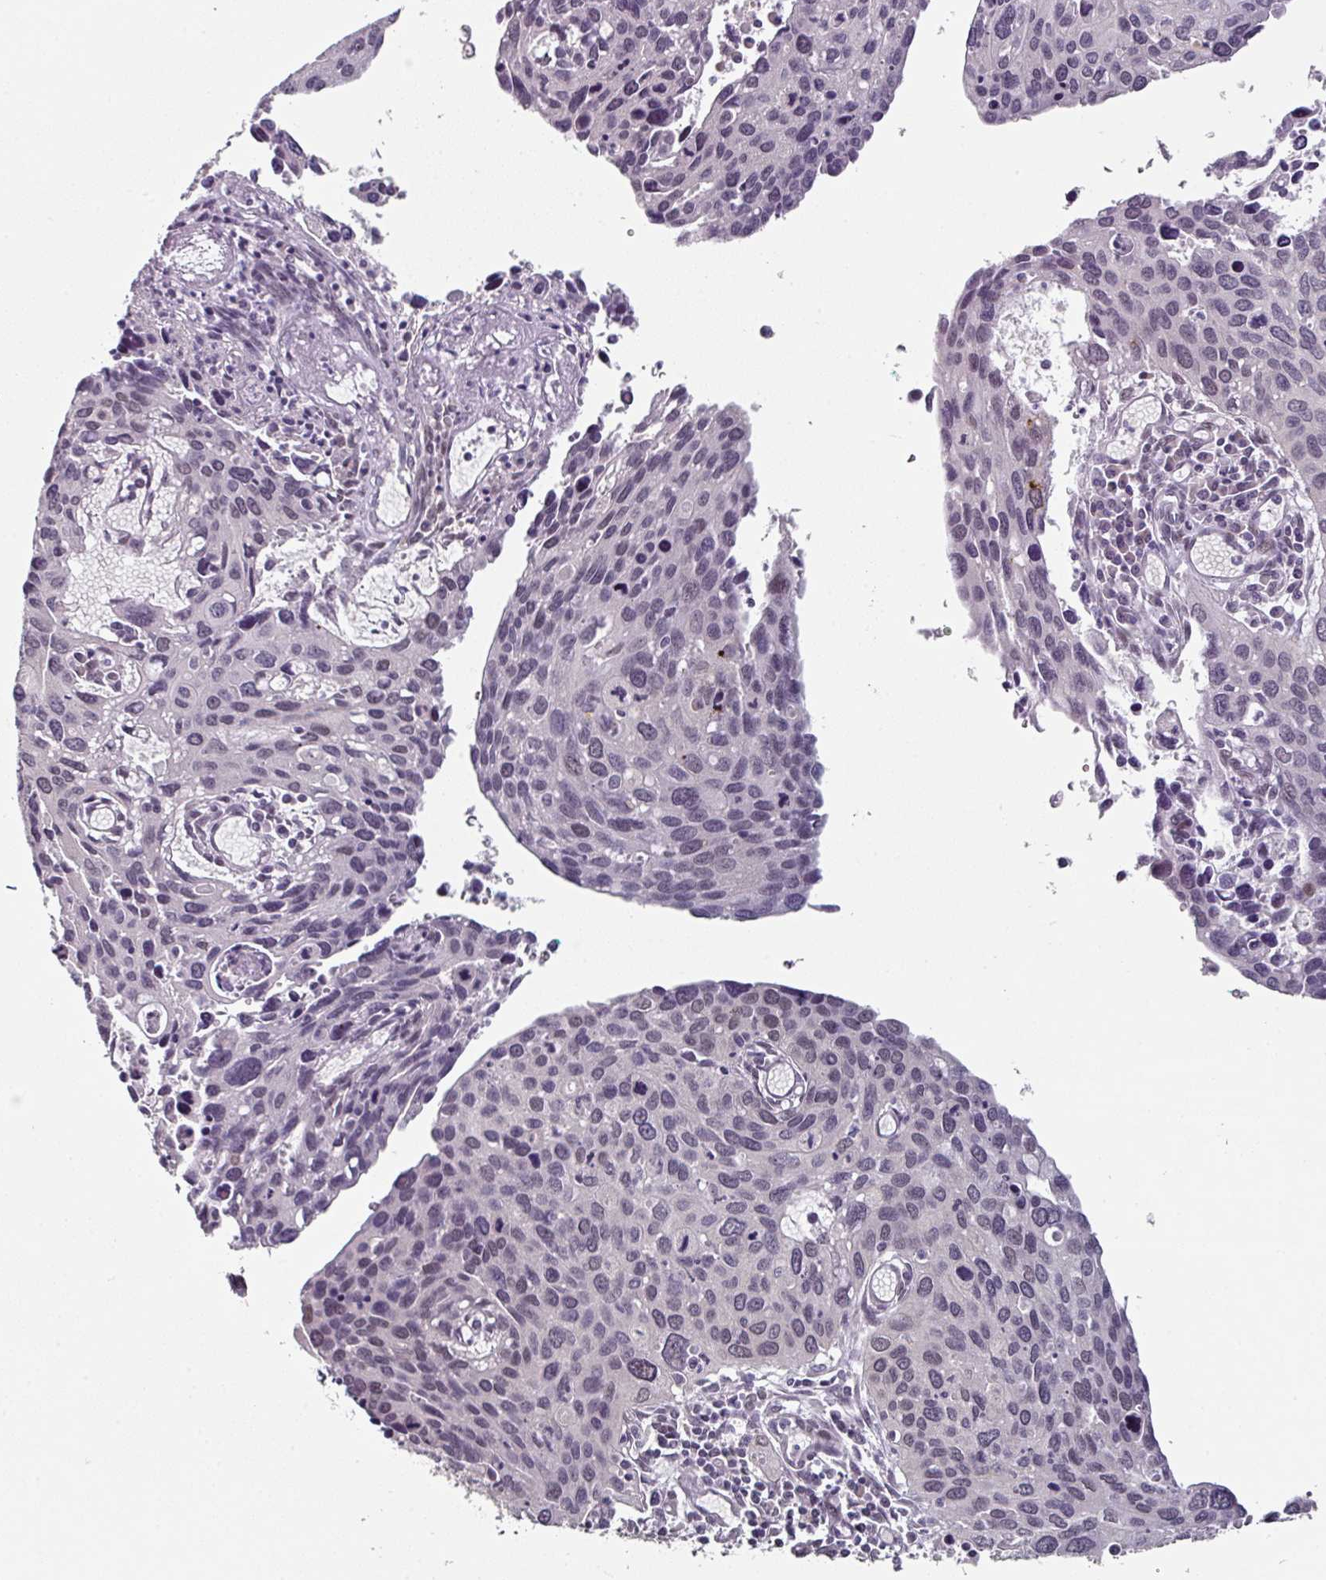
{"staining": {"intensity": "weak", "quantity": "25%-75%", "location": "nuclear"}, "tissue": "cervical cancer", "cell_type": "Tumor cells", "image_type": "cancer", "snomed": [{"axis": "morphology", "description": "Squamous cell carcinoma, NOS"}, {"axis": "topography", "description": "Cervix"}], "caption": "Immunohistochemistry photomicrograph of cervical cancer (squamous cell carcinoma) stained for a protein (brown), which reveals low levels of weak nuclear positivity in about 25%-75% of tumor cells.", "gene": "ELK1", "patient": {"sex": "female", "age": 55}}